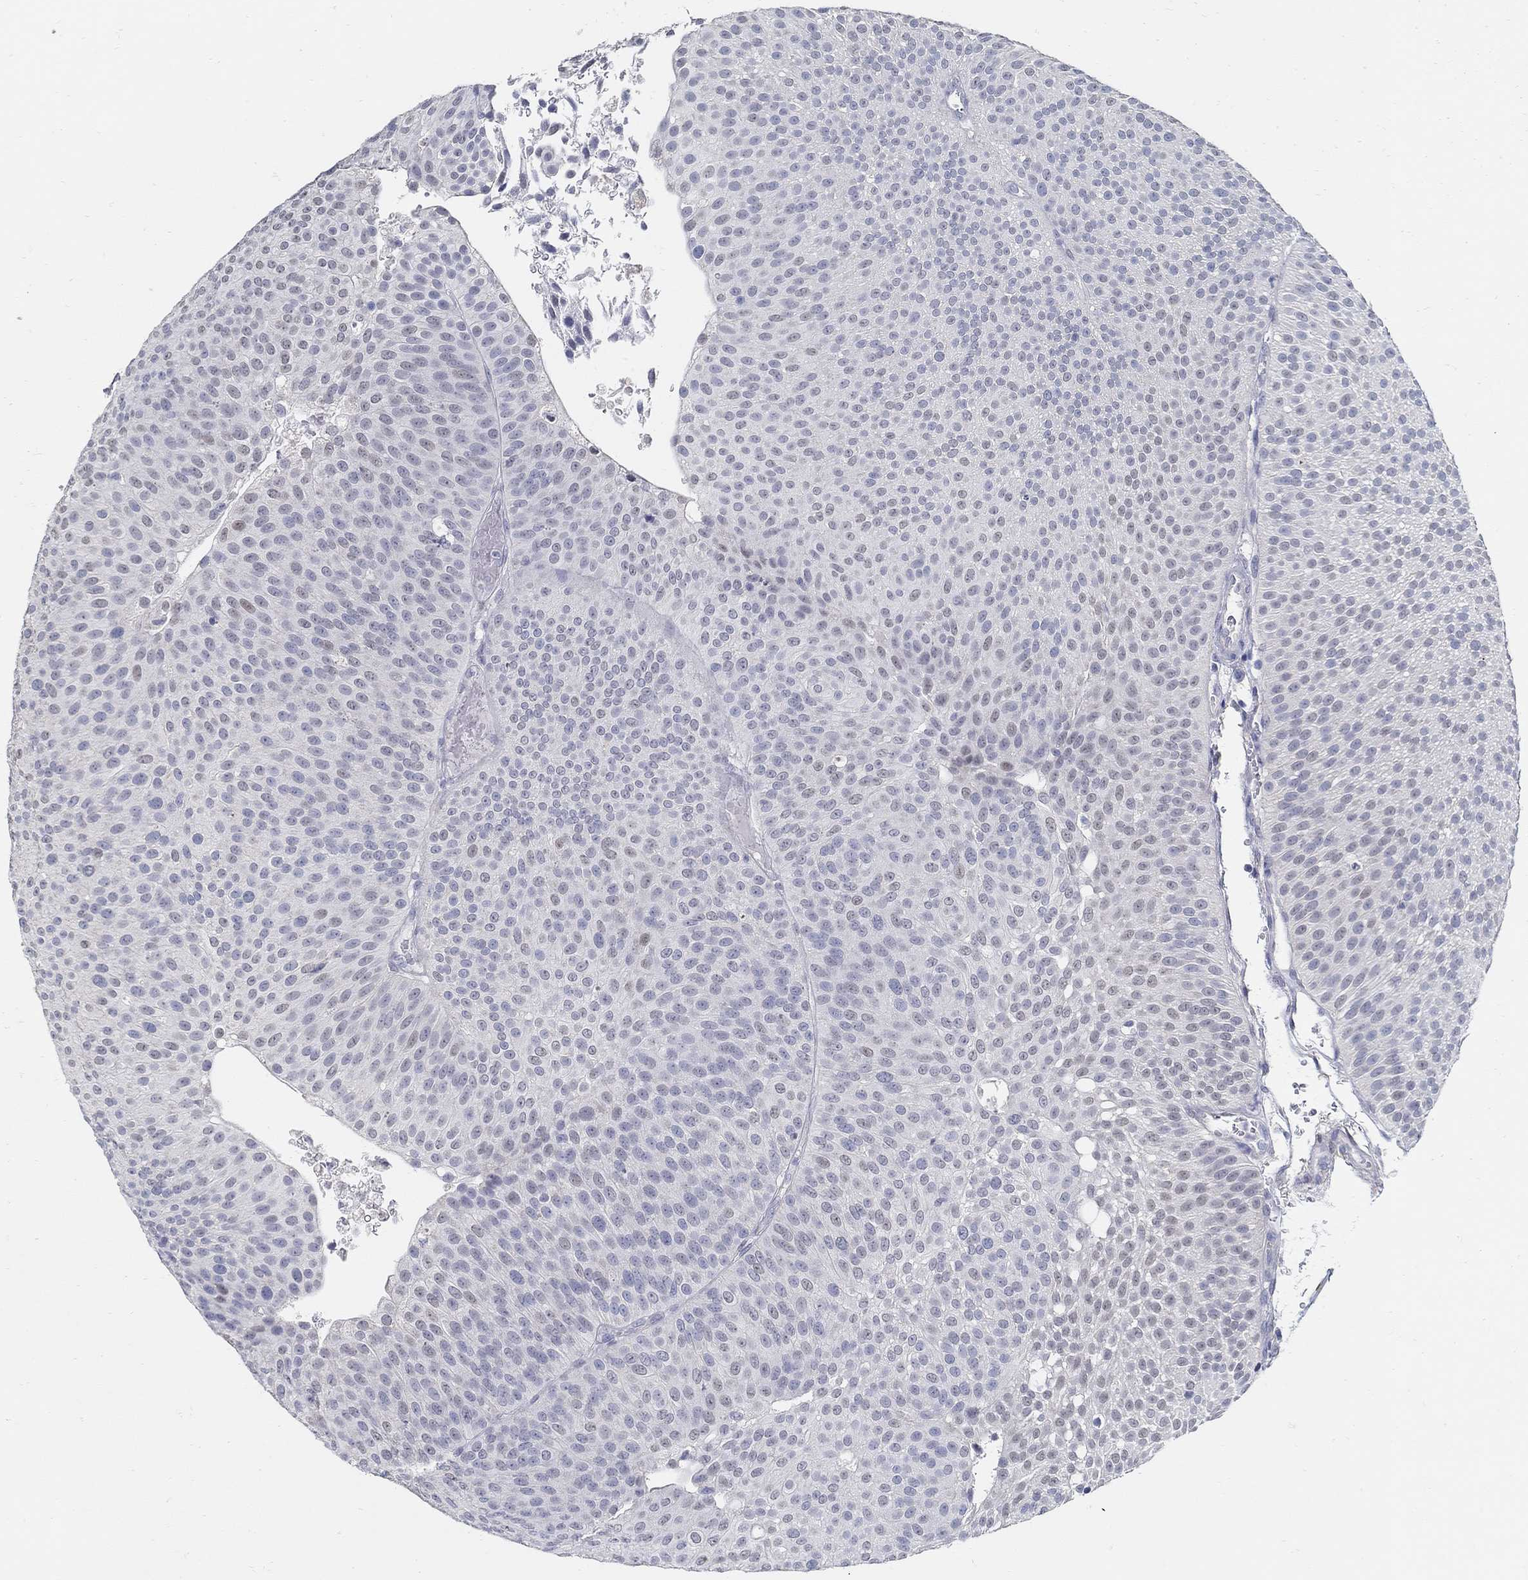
{"staining": {"intensity": "negative", "quantity": "none", "location": "none"}, "tissue": "urothelial cancer", "cell_type": "Tumor cells", "image_type": "cancer", "snomed": [{"axis": "morphology", "description": "Urothelial carcinoma, Low grade"}, {"axis": "topography", "description": "Urinary bladder"}], "caption": "DAB immunohistochemical staining of human urothelial carcinoma (low-grade) displays no significant positivity in tumor cells. Nuclei are stained in blue.", "gene": "USP29", "patient": {"sex": "male", "age": 65}}